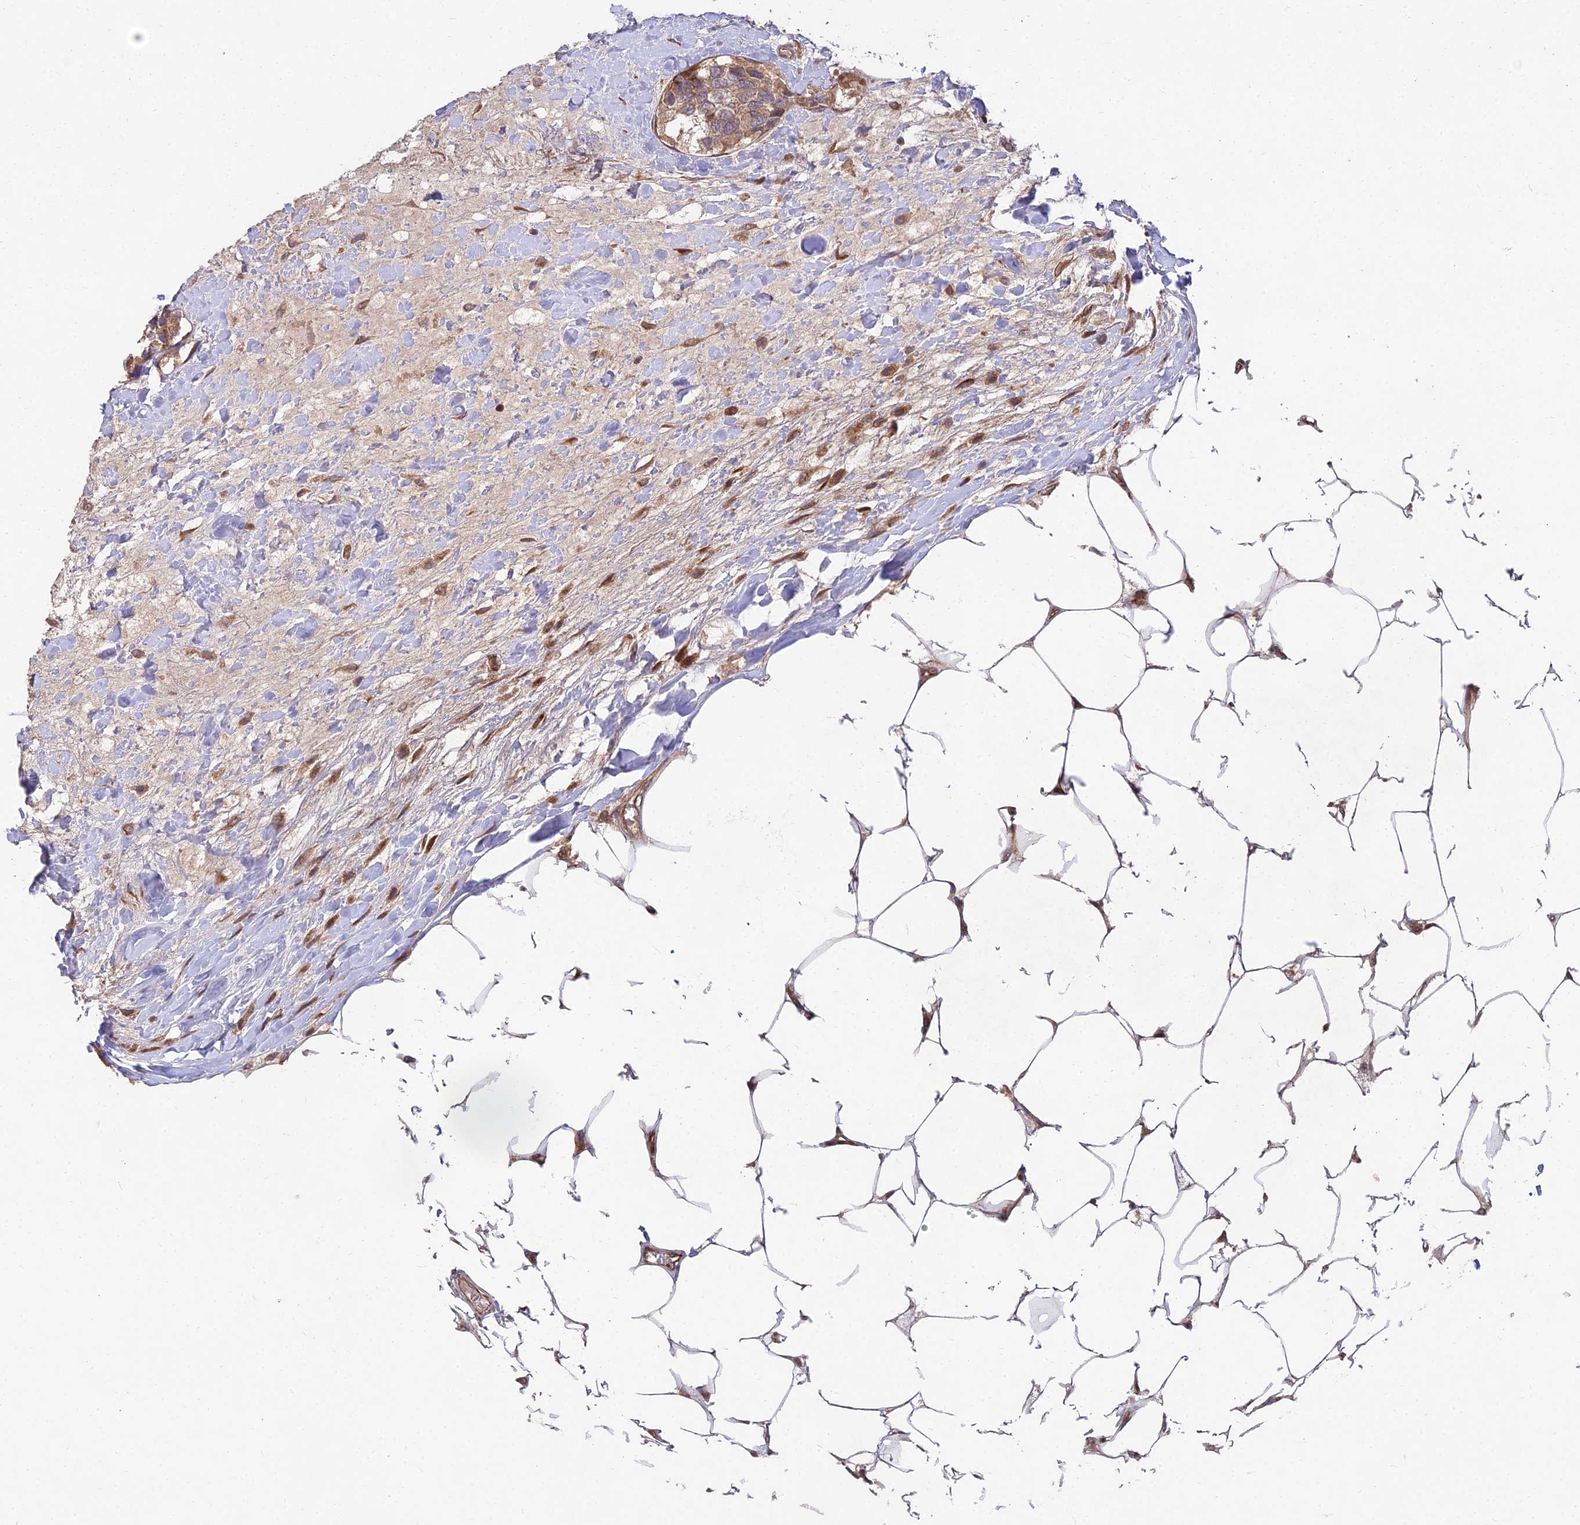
{"staining": {"intensity": "weak", "quantity": ">75%", "location": "cytoplasmic/membranous"}, "tissue": "breast cancer", "cell_type": "Tumor cells", "image_type": "cancer", "snomed": [{"axis": "morphology", "description": "Lobular carcinoma"}, {"axis": "topography", "description": "Breast"}], "caption": "Weak cytoplasmic/membranous protein staining is appreciated in about >75% of tumor cells in breast cancer (lobular carcinoma).", "gene": "MKKS", "patient": {"sex": "female", "age": 59}}